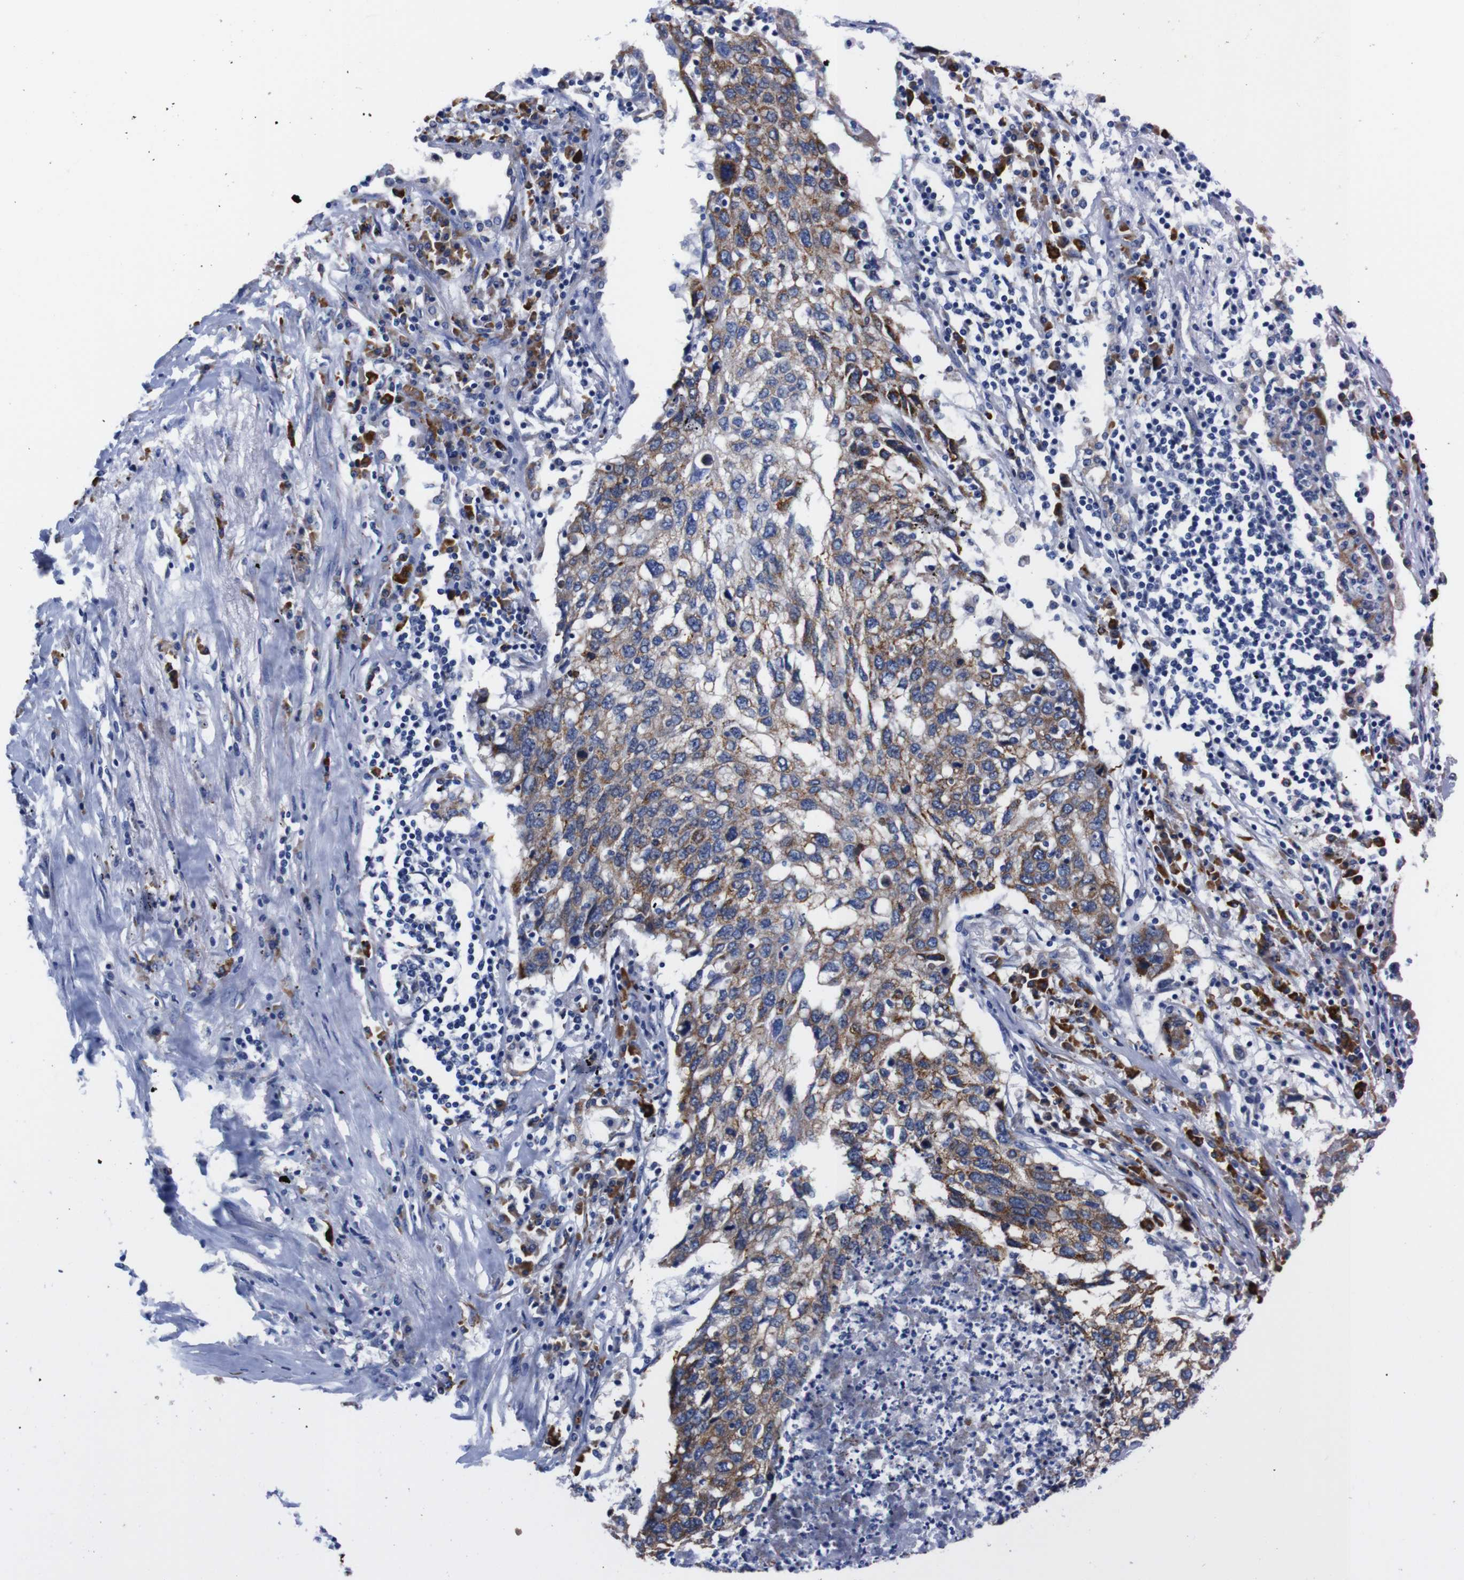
{"staining": {"intensity": "moderate", "quantity": "25%-75%", "location": "cytoplasmic/membranous"}, "tissue": "lung cancer", "cell_type": "Tumor cells", "image_type": "cancer", "snomed": [{"axis": "morphology", "description": "Squamous cell carcinoma, NOS"}, {"axis": "topography", "description": "Lung"}], "caption": "This image displays IHC staining of human lung squamous cell carcinoma, with medium moderate cytoplasmic/membranous staining in about 25%-75% of tumor cells.", "gene": "NEBL", "patient": {"sex": "female", "age": 63}}